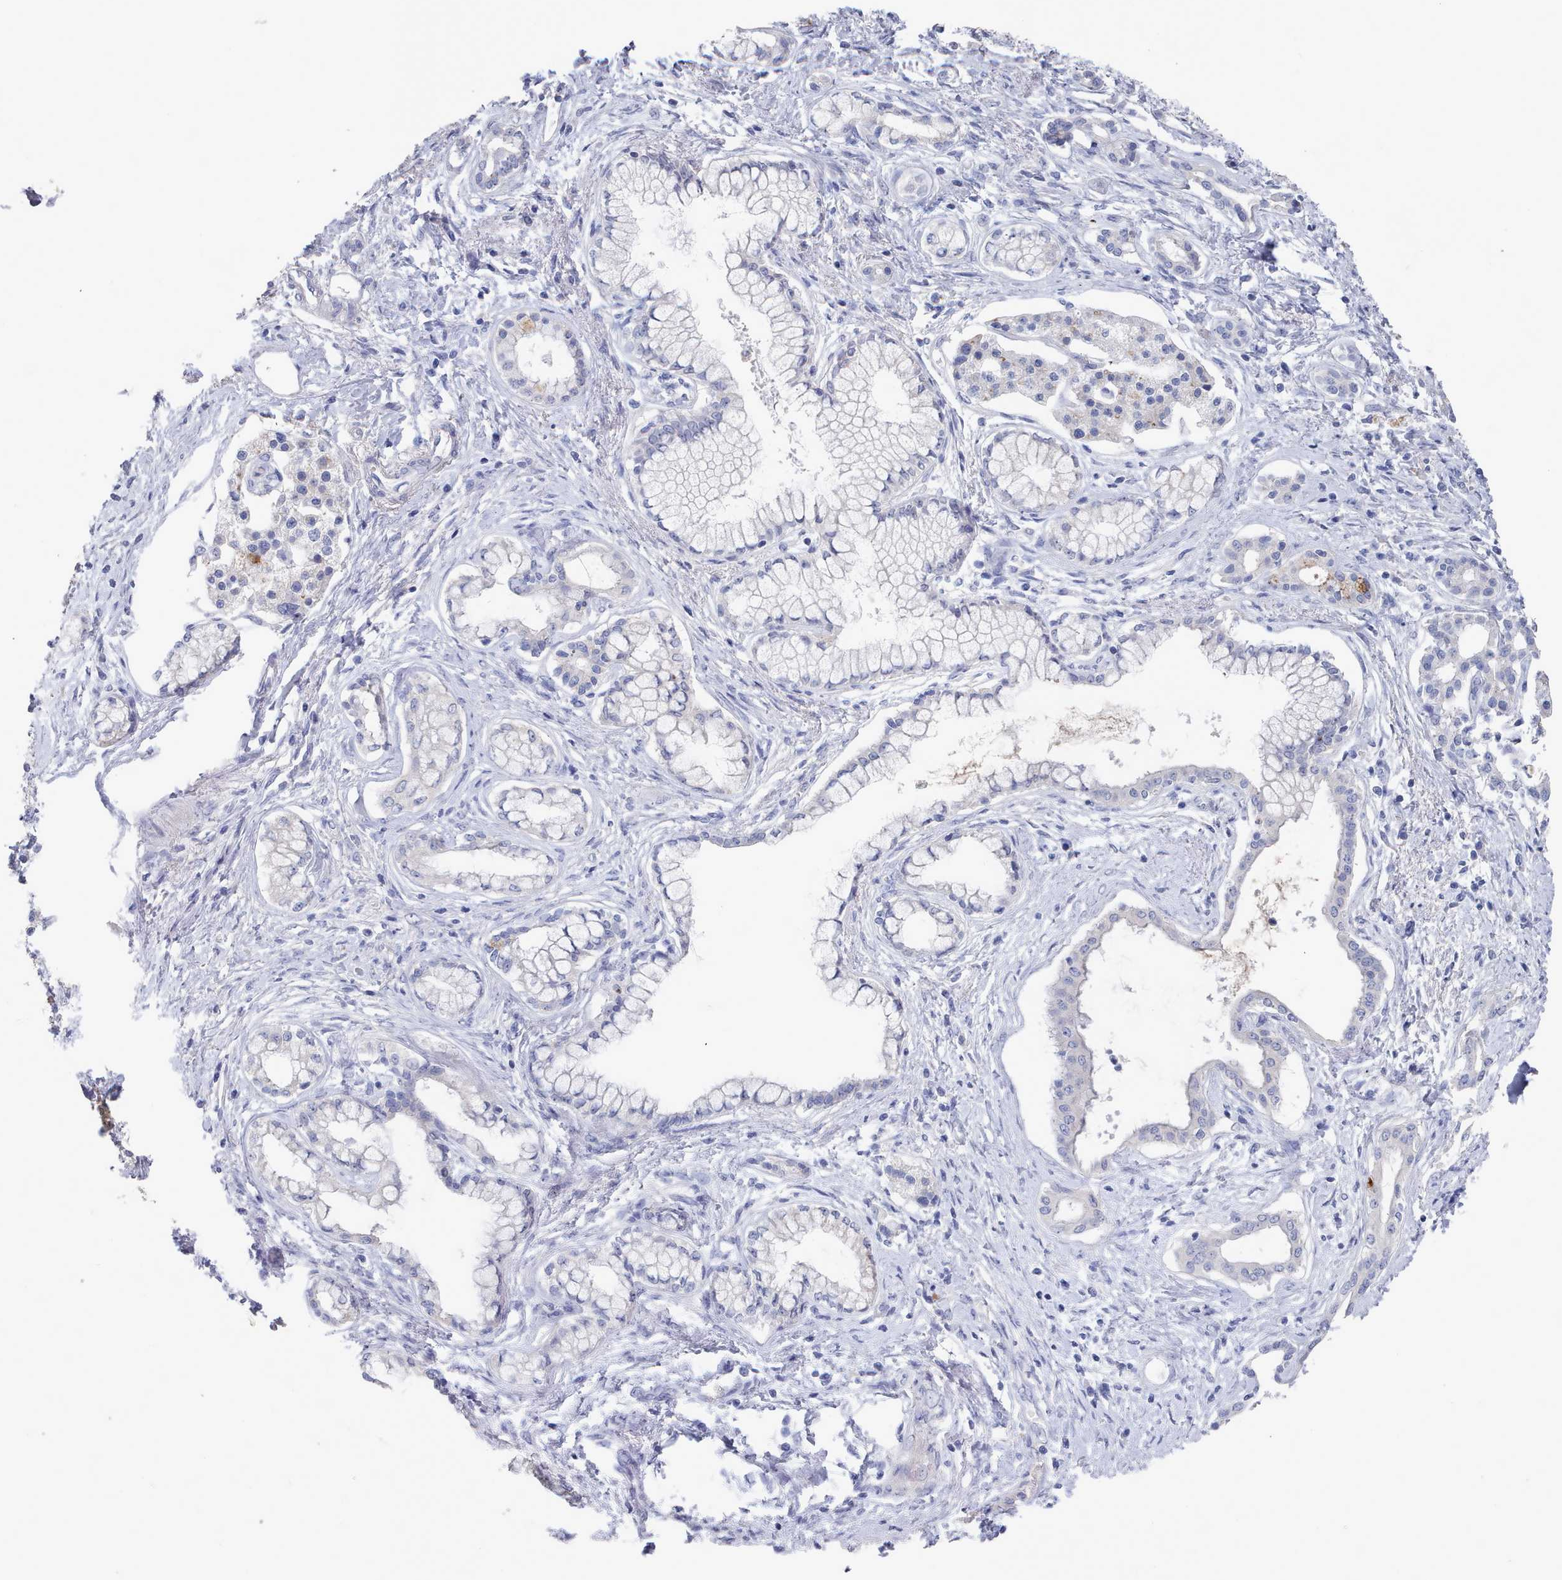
{"staining": {"intensity": "negative", "quantity": "none", "location": "none"}, "tissue": "pancreatic cancer", "cell_type": "Tumor cells", "image_type": "cancer", "snomed": [{"axis": "morphology", "description": "Adenocarcinoma, NOS"}, {"axis": "topography", "description": "Pancreas"}], "caption": "Protein analysis of pancreatic cancer exhibits no significant staining in tumor cells.", "gene": "ACAD11", "patient": {"sex": "male", "age": 70}}